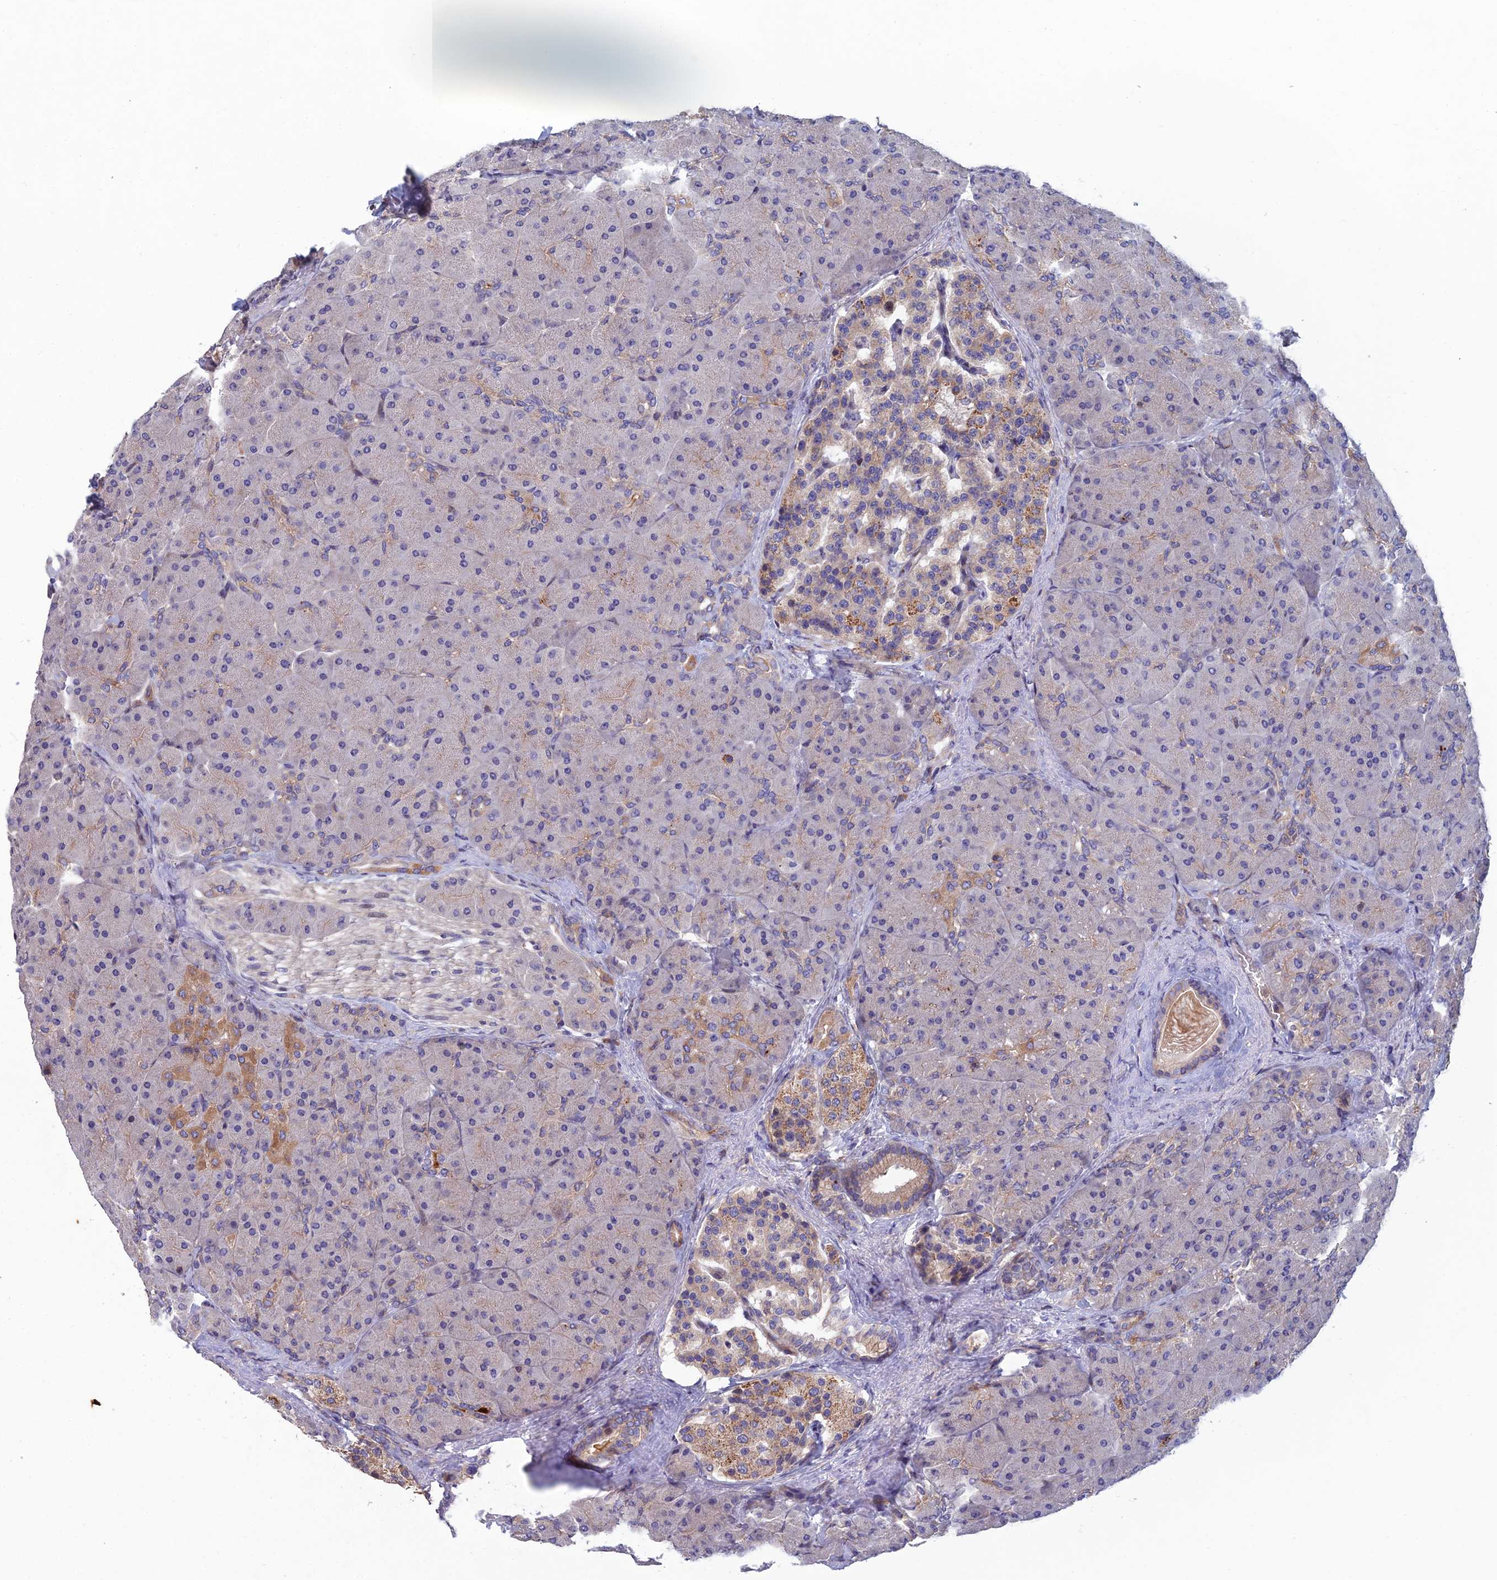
{"staining": {"intensity": "moderate", "quantity": "<25%", "location": "cytoplasmic/membranous"}, "tissue": "pancreas", "cell_type": "Exocrine glandular cells", "image_type": "normal", "snomed": [{"axis": "morphology", "description": "Normal tissue, NOS"}, {"axis": "topography", "description": "Pancreas"}], "caption": "Pancreas stained with a protein marker exhibits moderate staining in exocrine glandular cells.", "gene": "USP37", "patient": {"sex": "male", "age": 66}}